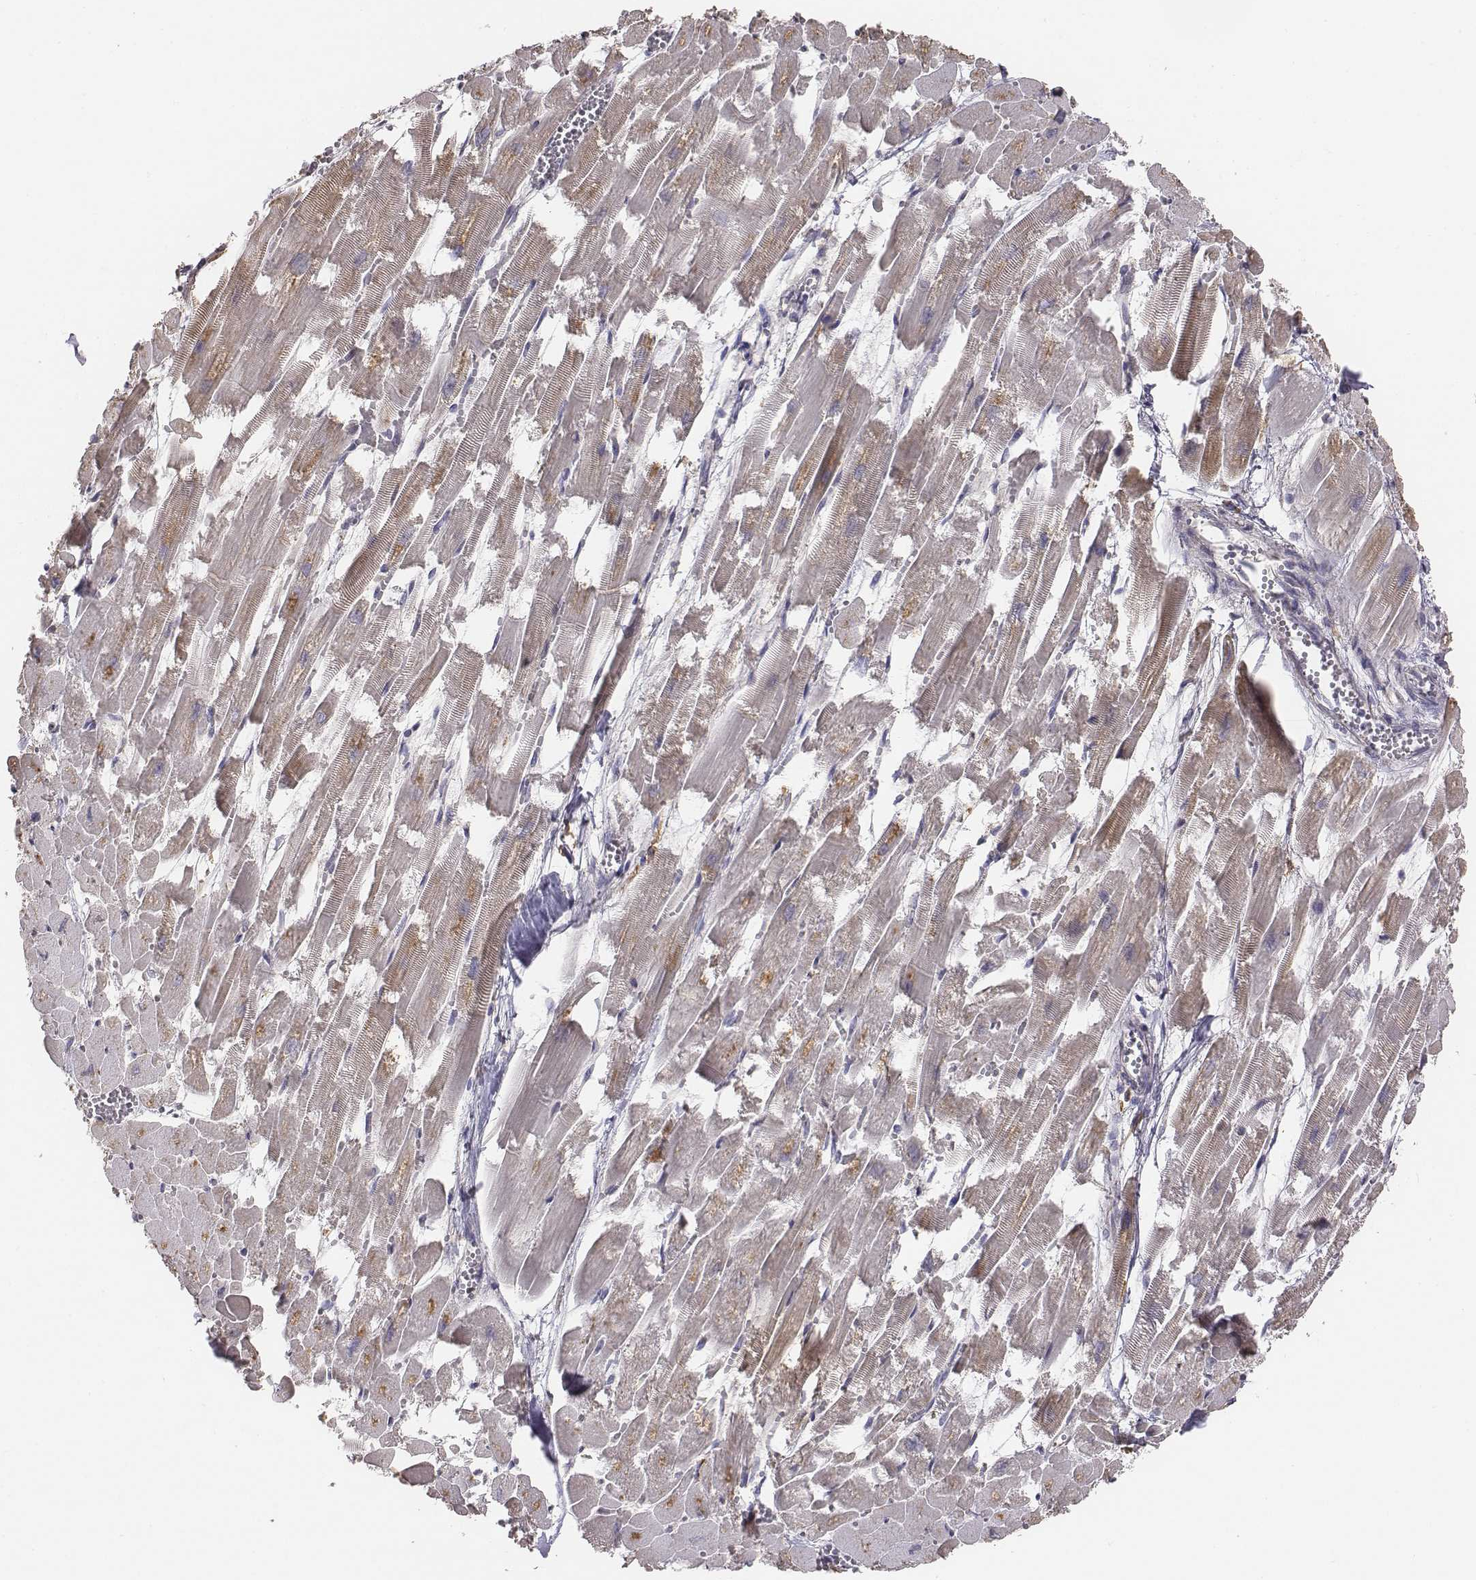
{"staining": {"intensity": "weak", "quantity": "25%-75%", "location": "cytoplasmic/membranous"}, "tissue": "heart muscle", "cell_type": "Cardiomyocytes", "image_type": "normal", "snomed": [{"axis": "morphology", "description": "Normal tissue, NOS"}, {"axis": "topography", "description": "Heart"}], "caption": "Cardiomyocytes reveal low levels of weak cytoplasmic/membranous staining in approximately 25%-75% of cells in unremarkable heart muscle. (DAB = brown stain, brightfield microscopy at high magnification).", "gene": "AP1B1", "patient": {"sex": "female", "age": 52}}